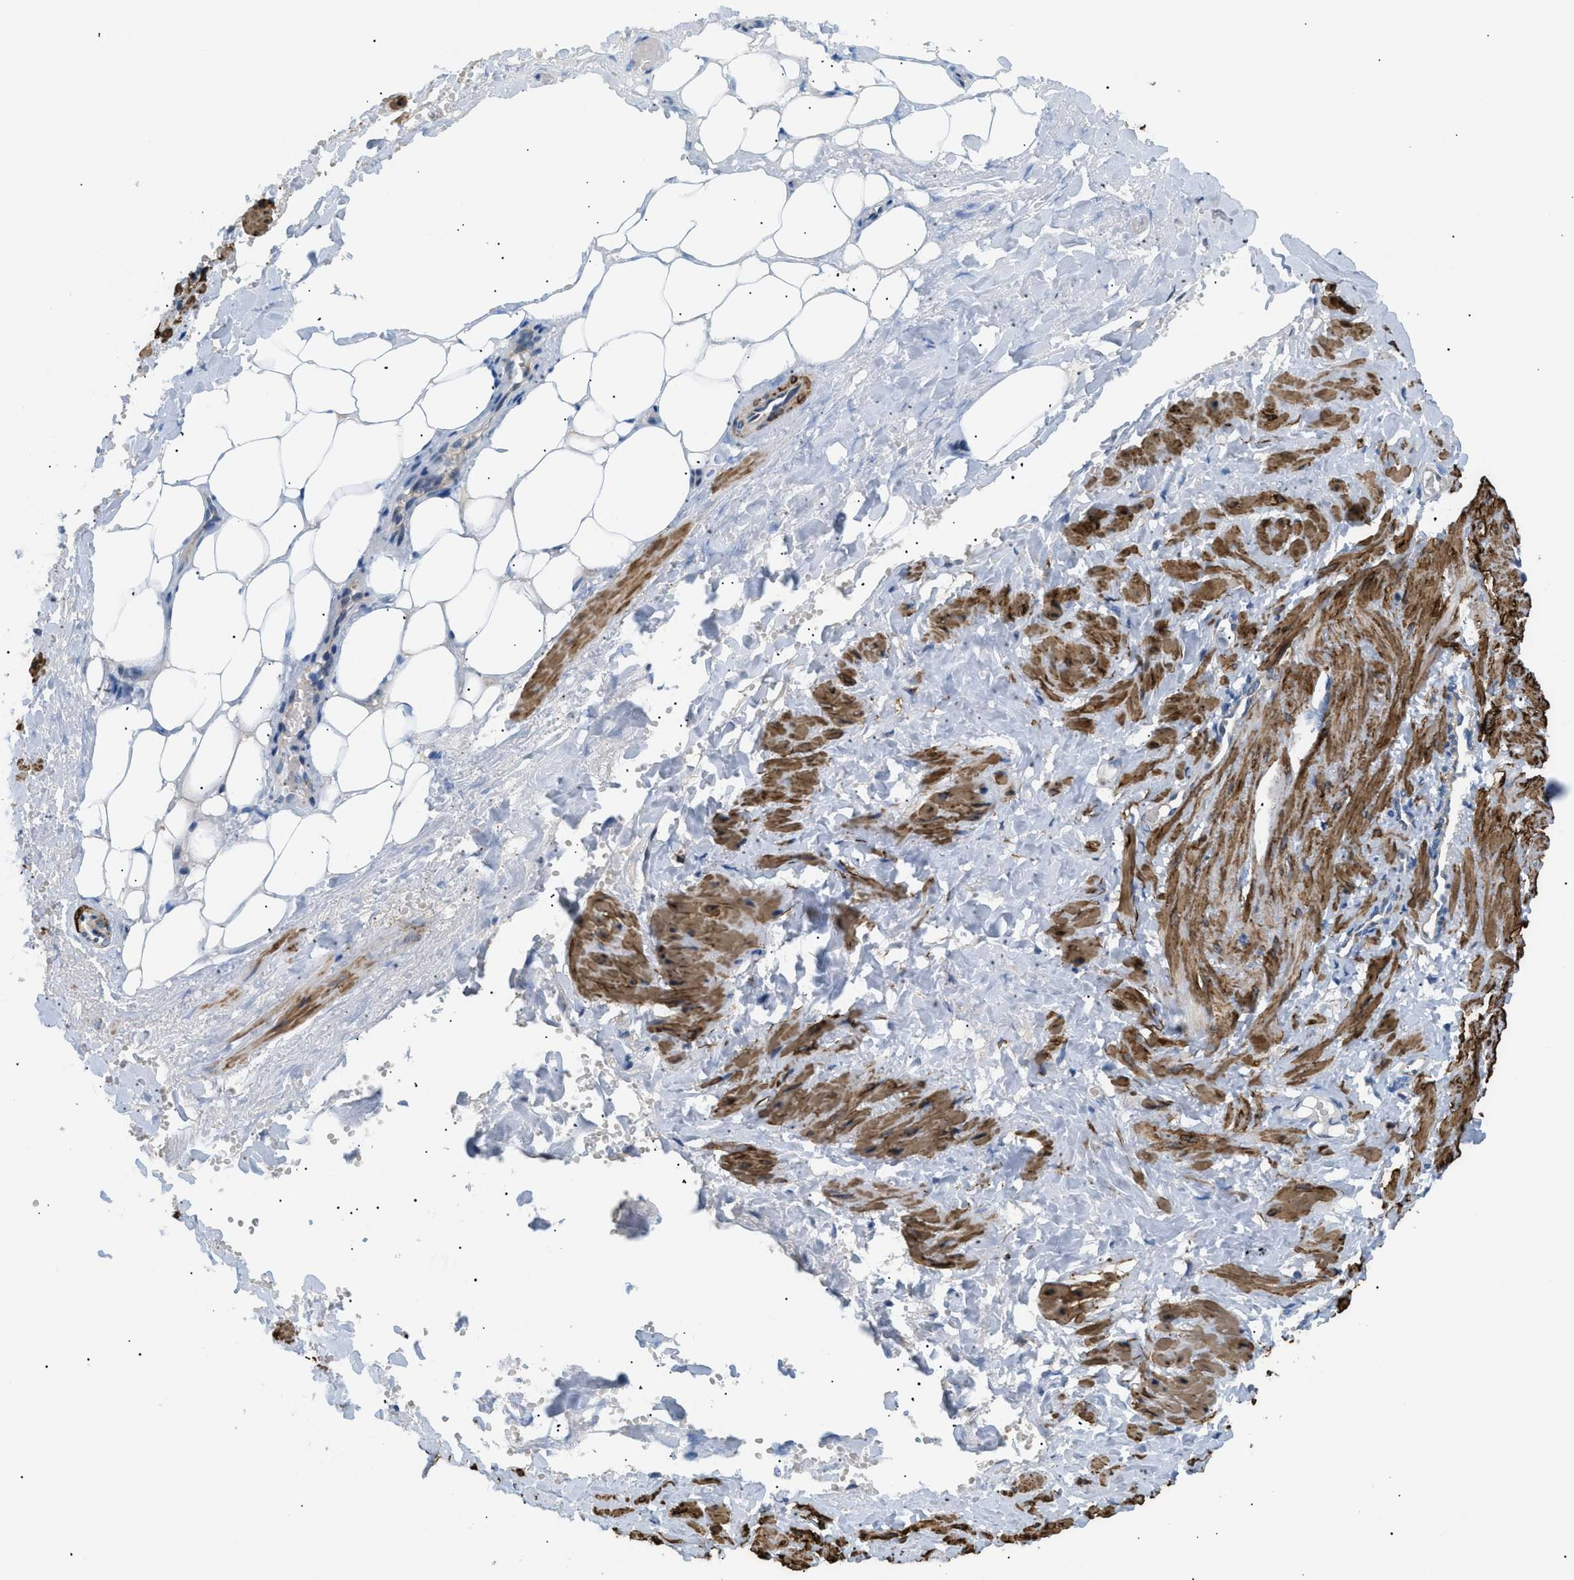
{"staining": {"intensity": "negative", "quantity": "none", "location": "none"}, "tissue": "adipose tissue", "cell_type": "Adipocytes", "image_type": "normal", "snomed": [{"axis": "morphology", "description": "Normal tissue, NOS"}, {"axis": "topography", "description": "Soft tissue"}, {"axis": "topography", "description": "Vascular tissue"}], "caption": "An immunohistochemistry micrograph of normal adipose tissue is shown. There is no staining in adipocytes of adipose tissue. (DAB (3,3'-diaminobenzidine) immunohistochemistry (IHC) with hematoxylin counter stain).", "gene": "ICA1", "patient": {"sex": "female", "age": 35}}